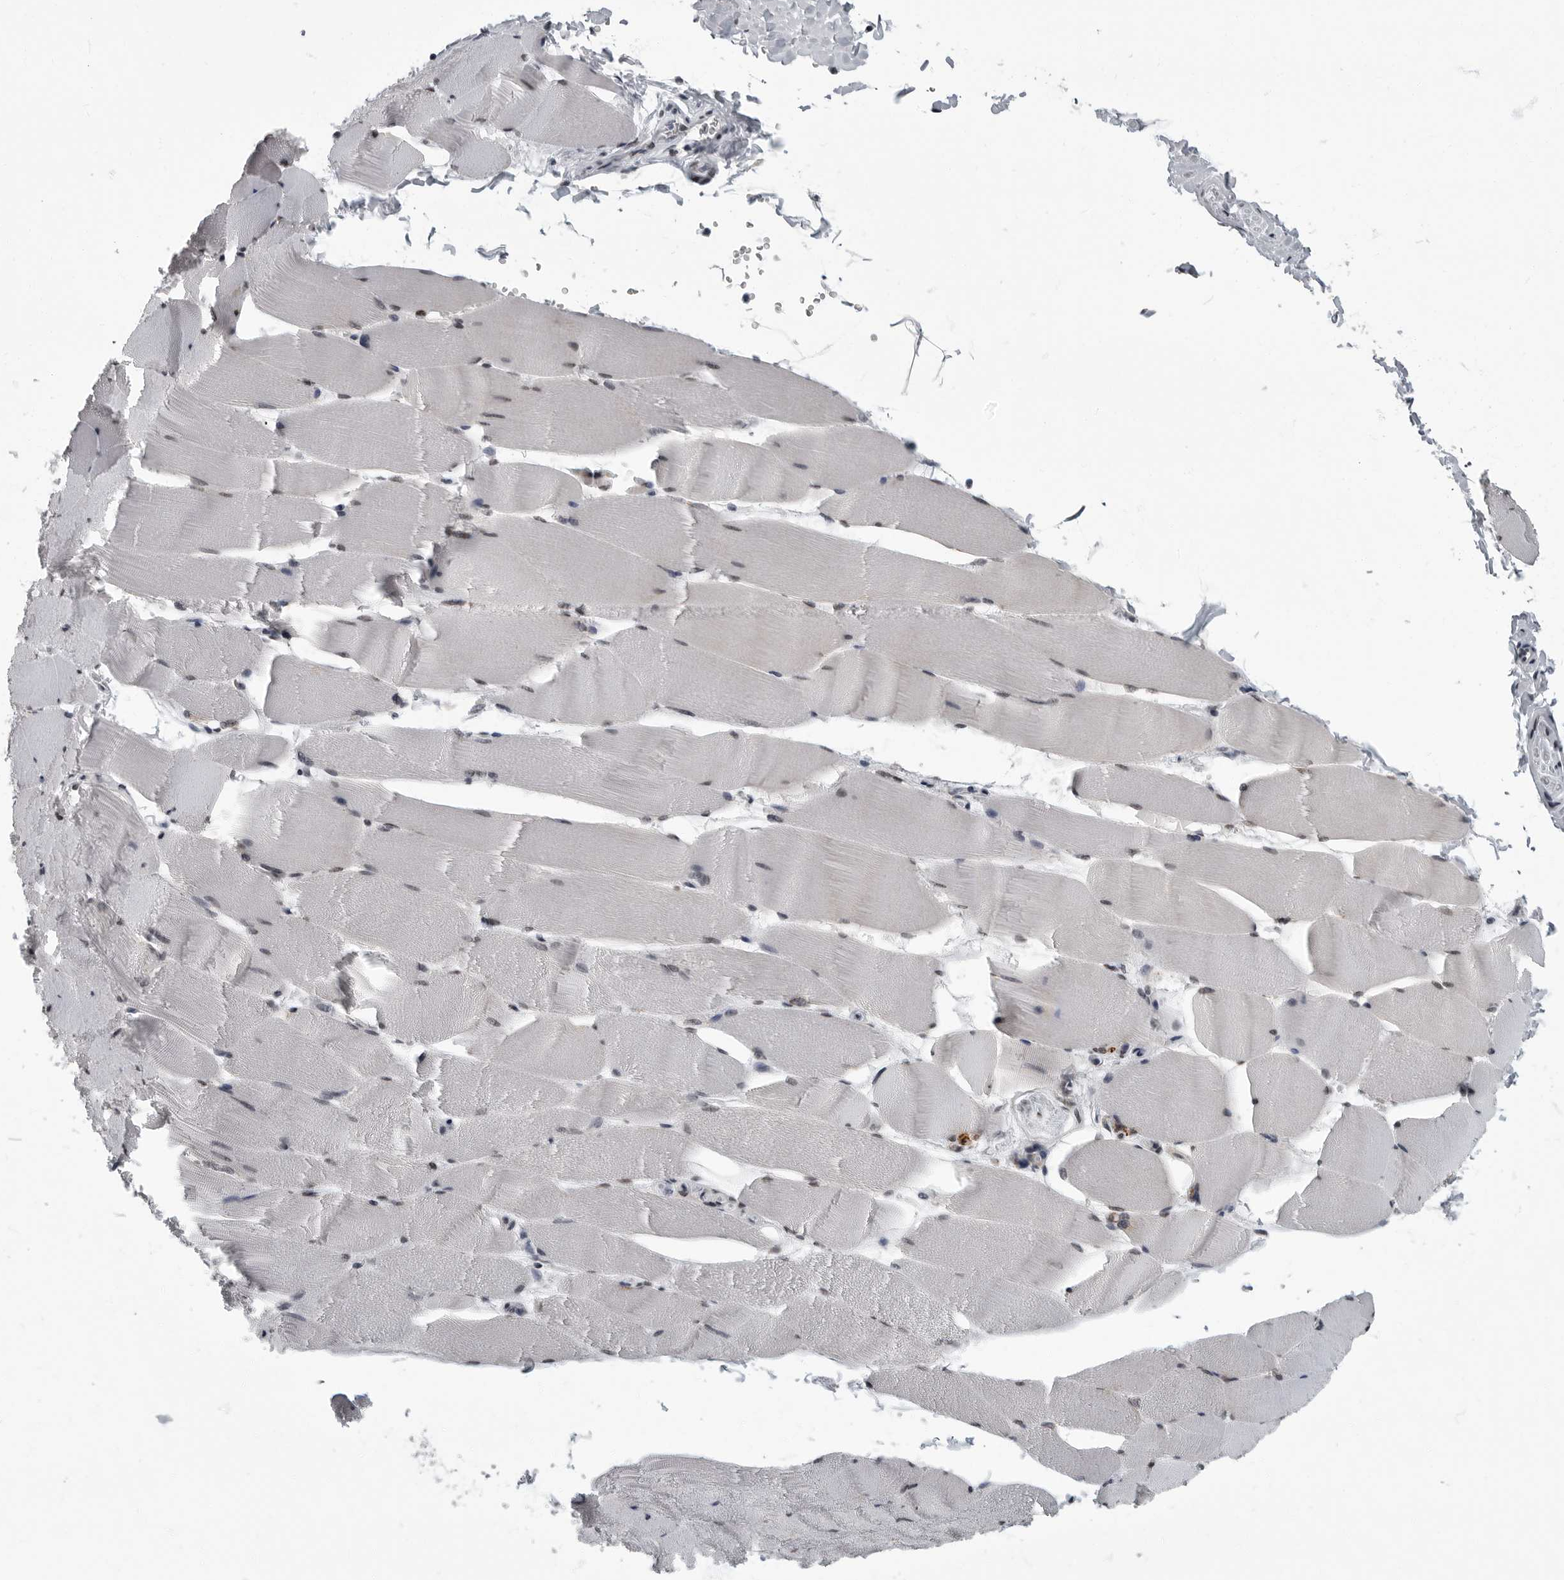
{"staining": {"intensity": "moderate", "quantity": "25%-75%", "location": "nuclear"}, "tissue": "skeletal muscle", "cell_type": "Myocytes", "image_type": "normal", "snomed": [{"axis": "morphology", "description": "Normal tissue, NOS"}, {"axis": "topography", "description": "Skeletal muscle"}], "caption": "This histopathology image displays IHC staining of normal human skeletal muscle, with medium moderate nuclear positivity in approximately 25%-75% of myocytes.", "gene": "EVI5", "patient": {"sex": "male", "age": 62}}